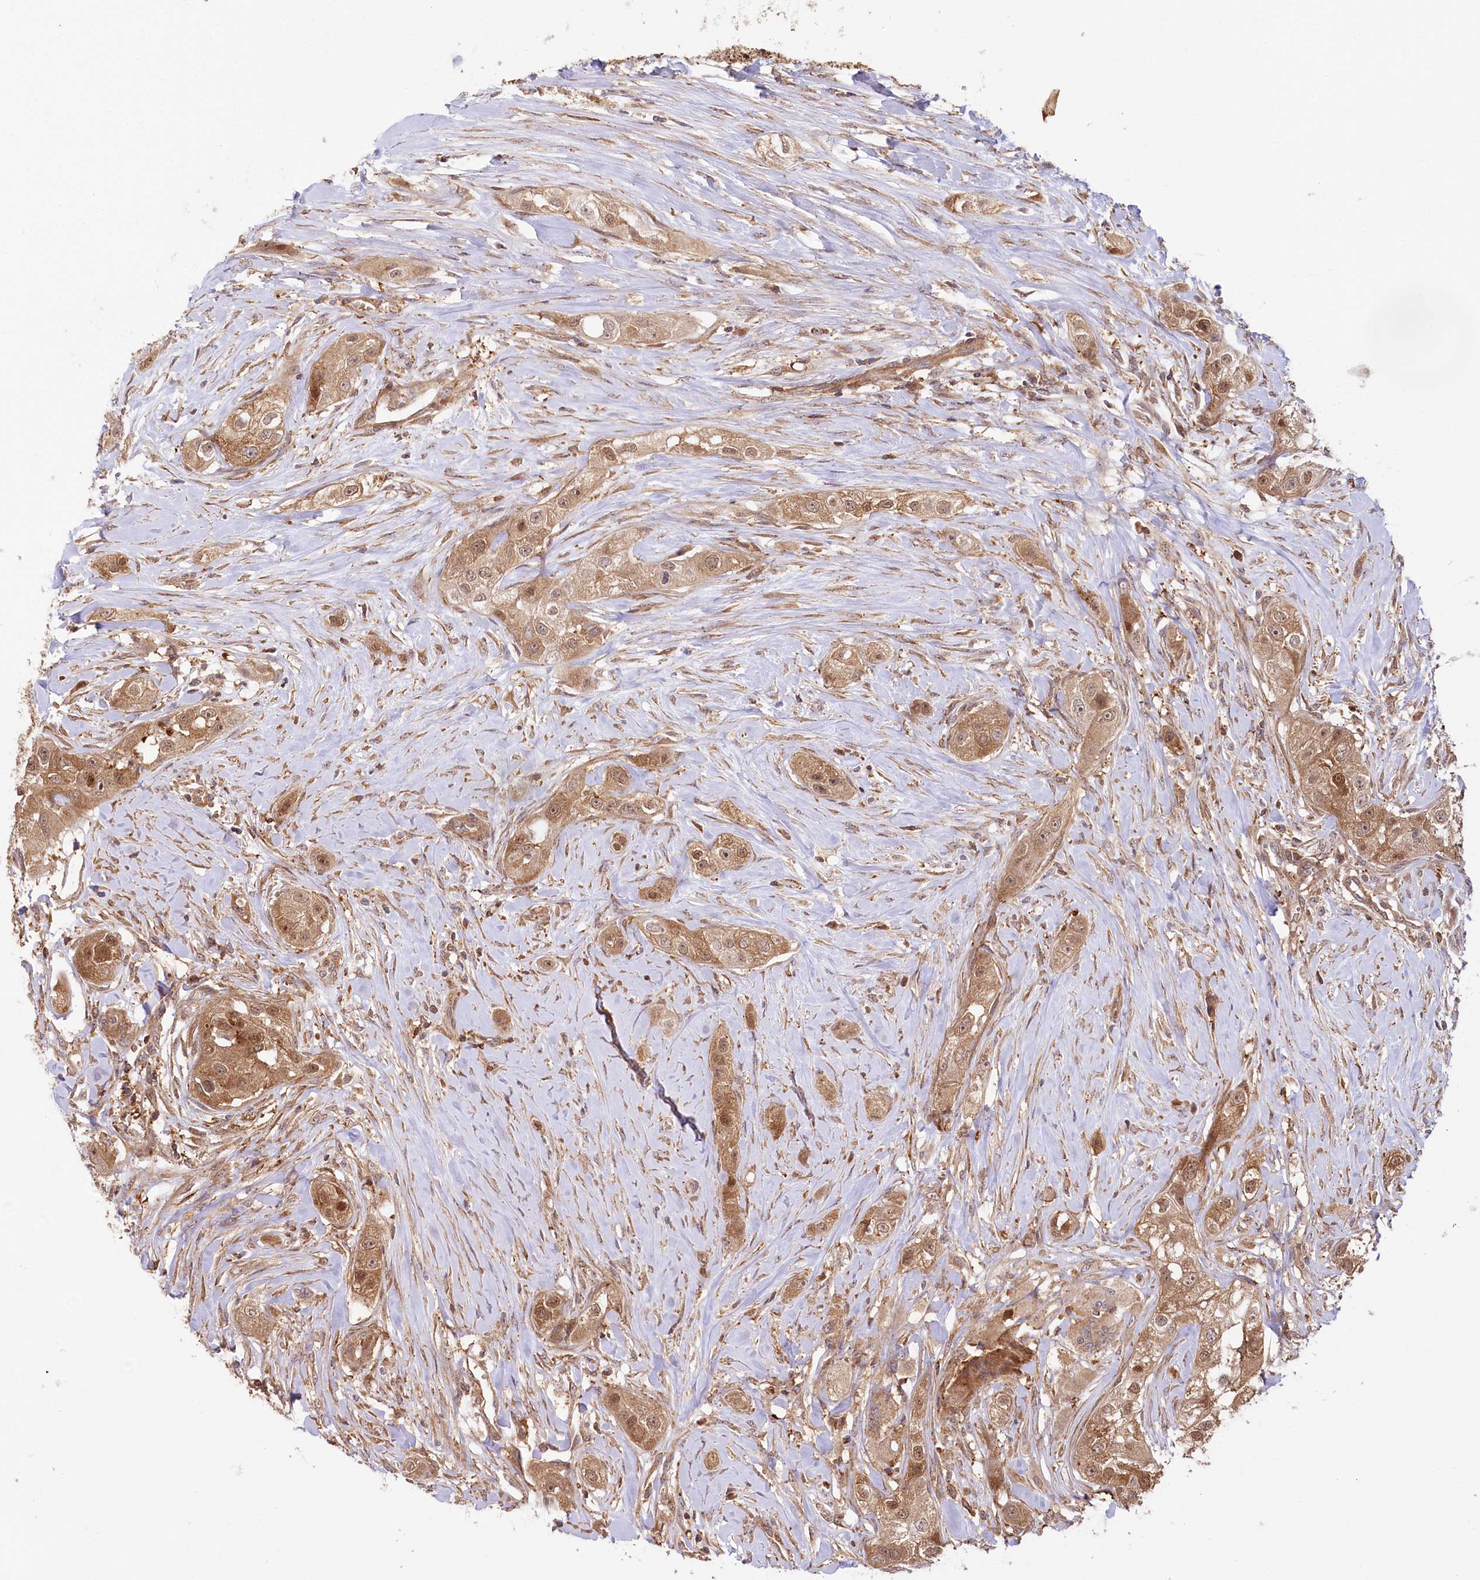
{"staining": {"intensity": "moderate", "quantity": ">75%", "location": "cytoplasmic/membranous,nuclear"}, "tissue": "head and neck cancer", "cell_type": "Tumor cells", "image_type": "cancer", "snomed": [{"axis": "morphology", "description": "Normal tissue, NOS"}, {"axis": "morphology", "description": "Squamous cell carcinoma, NOS"}, {"axis": "topography", "description": "Skeletal muscle"}, {"axis": "topography", "description": "Head-Neck"}], "caption": "An immunohistochemistry (IHC) image of neoplastic tissue is shown. Protein staining in brown labels moderate cytoplasmic/membranous and nuclear positivity in head and neck squamous cell carcinoma within tumor cells.", "gene": "CCDC91", "patient": {"sex": "male", "age": 51}}